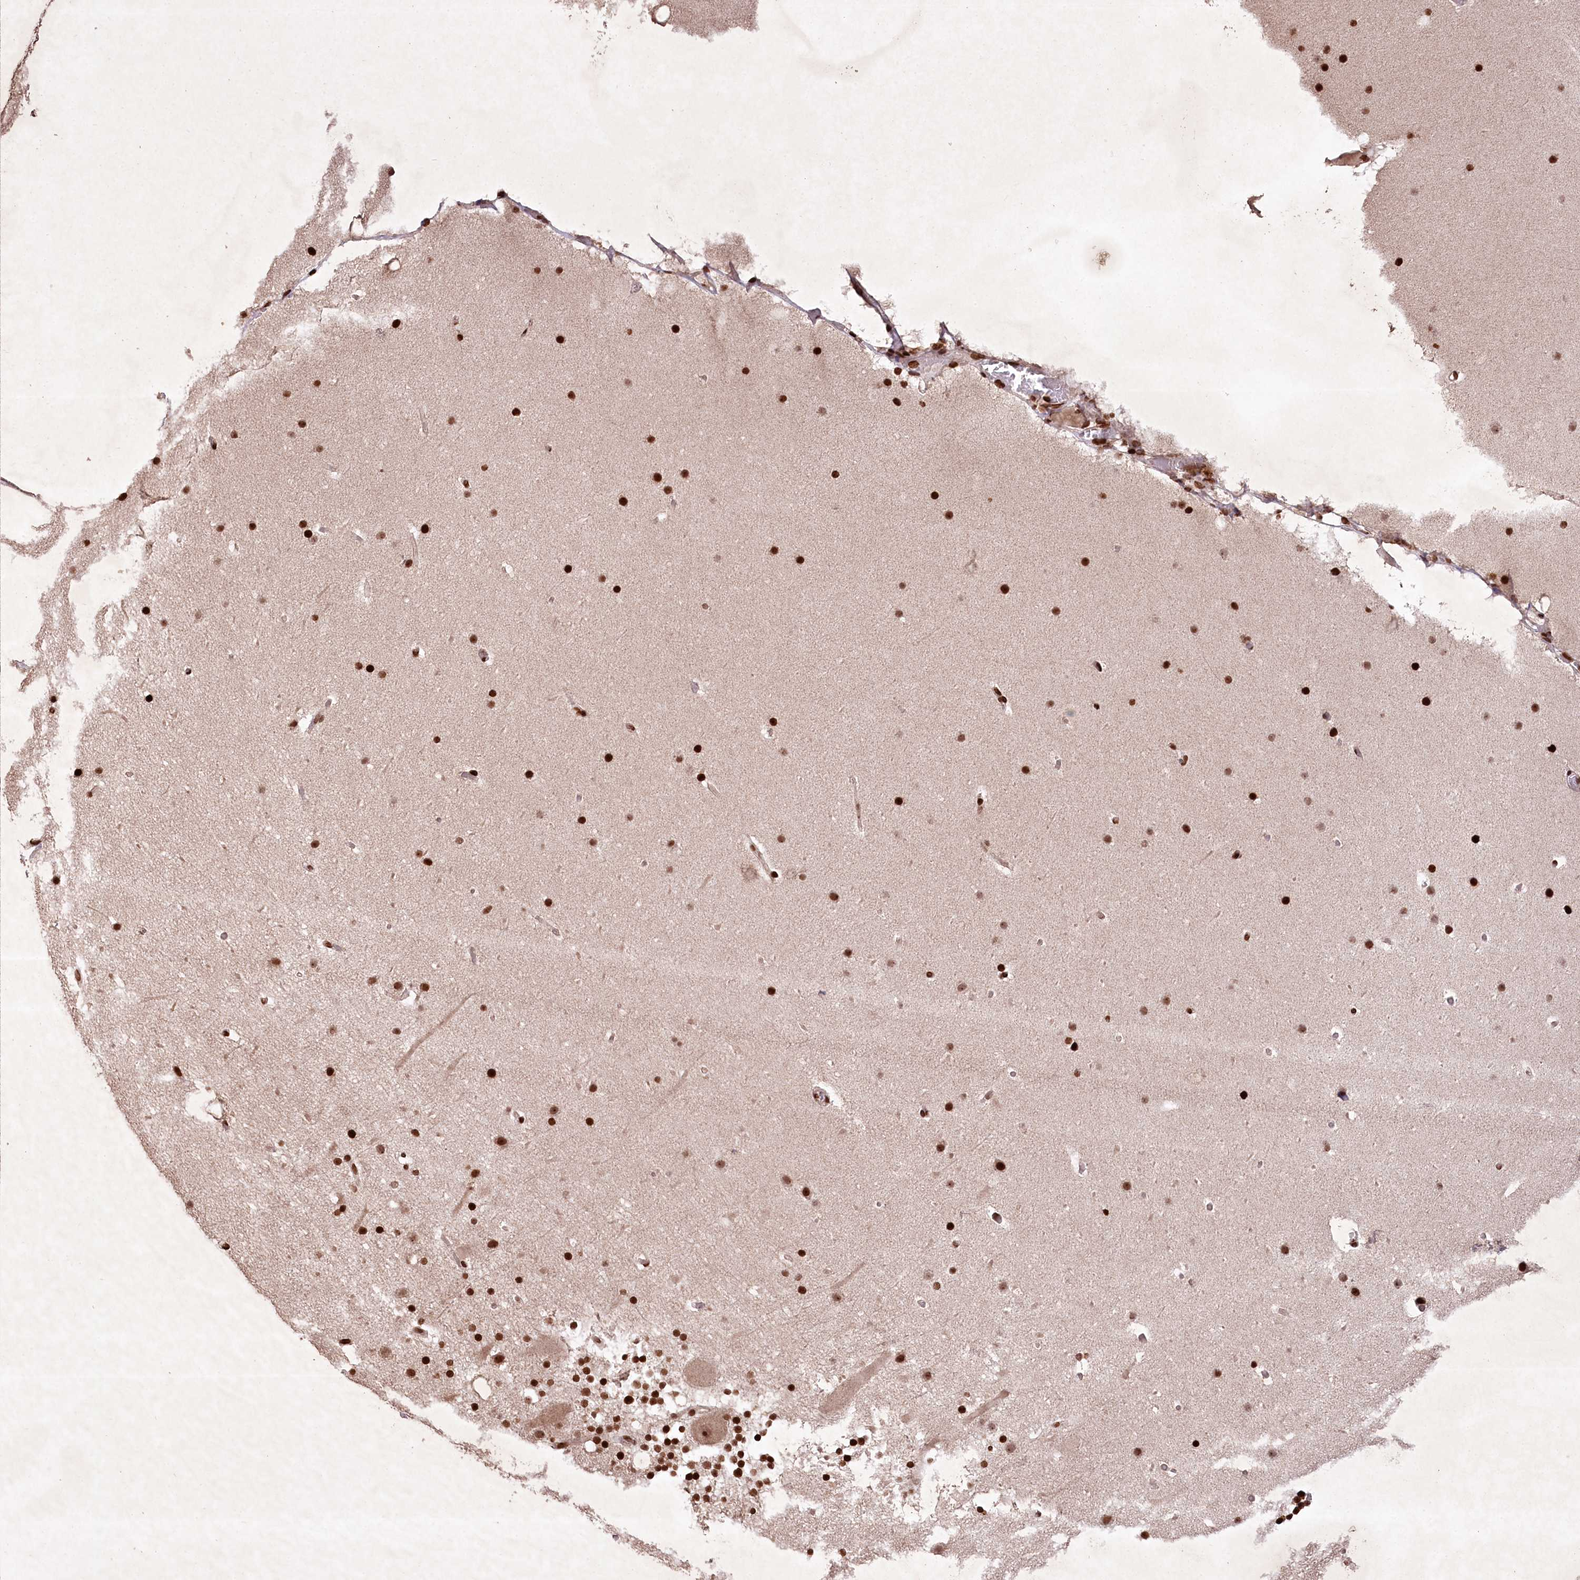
{"staining": {"intensity": "strong", "quantity": "25%-75%", "location": "nuclear"}, "tissue": "cerebellum", "cell_type": "Cells in granular layer", "image_type": "normal", "snomed": [{"axis": "morphology", "description": "Normal tissue, NOS"}, {"axis": "topography", "description": "Cerebellum"}], "caption": "Protein staining displays strong nuclear staining in approximately 25%-75% of cells in granular layer in benign cerebellum. (Brightfield microscopy of DAB IHC at high magnification).", "gene": "CCSER2", "patient": {"sex": "male", "age": 57}}